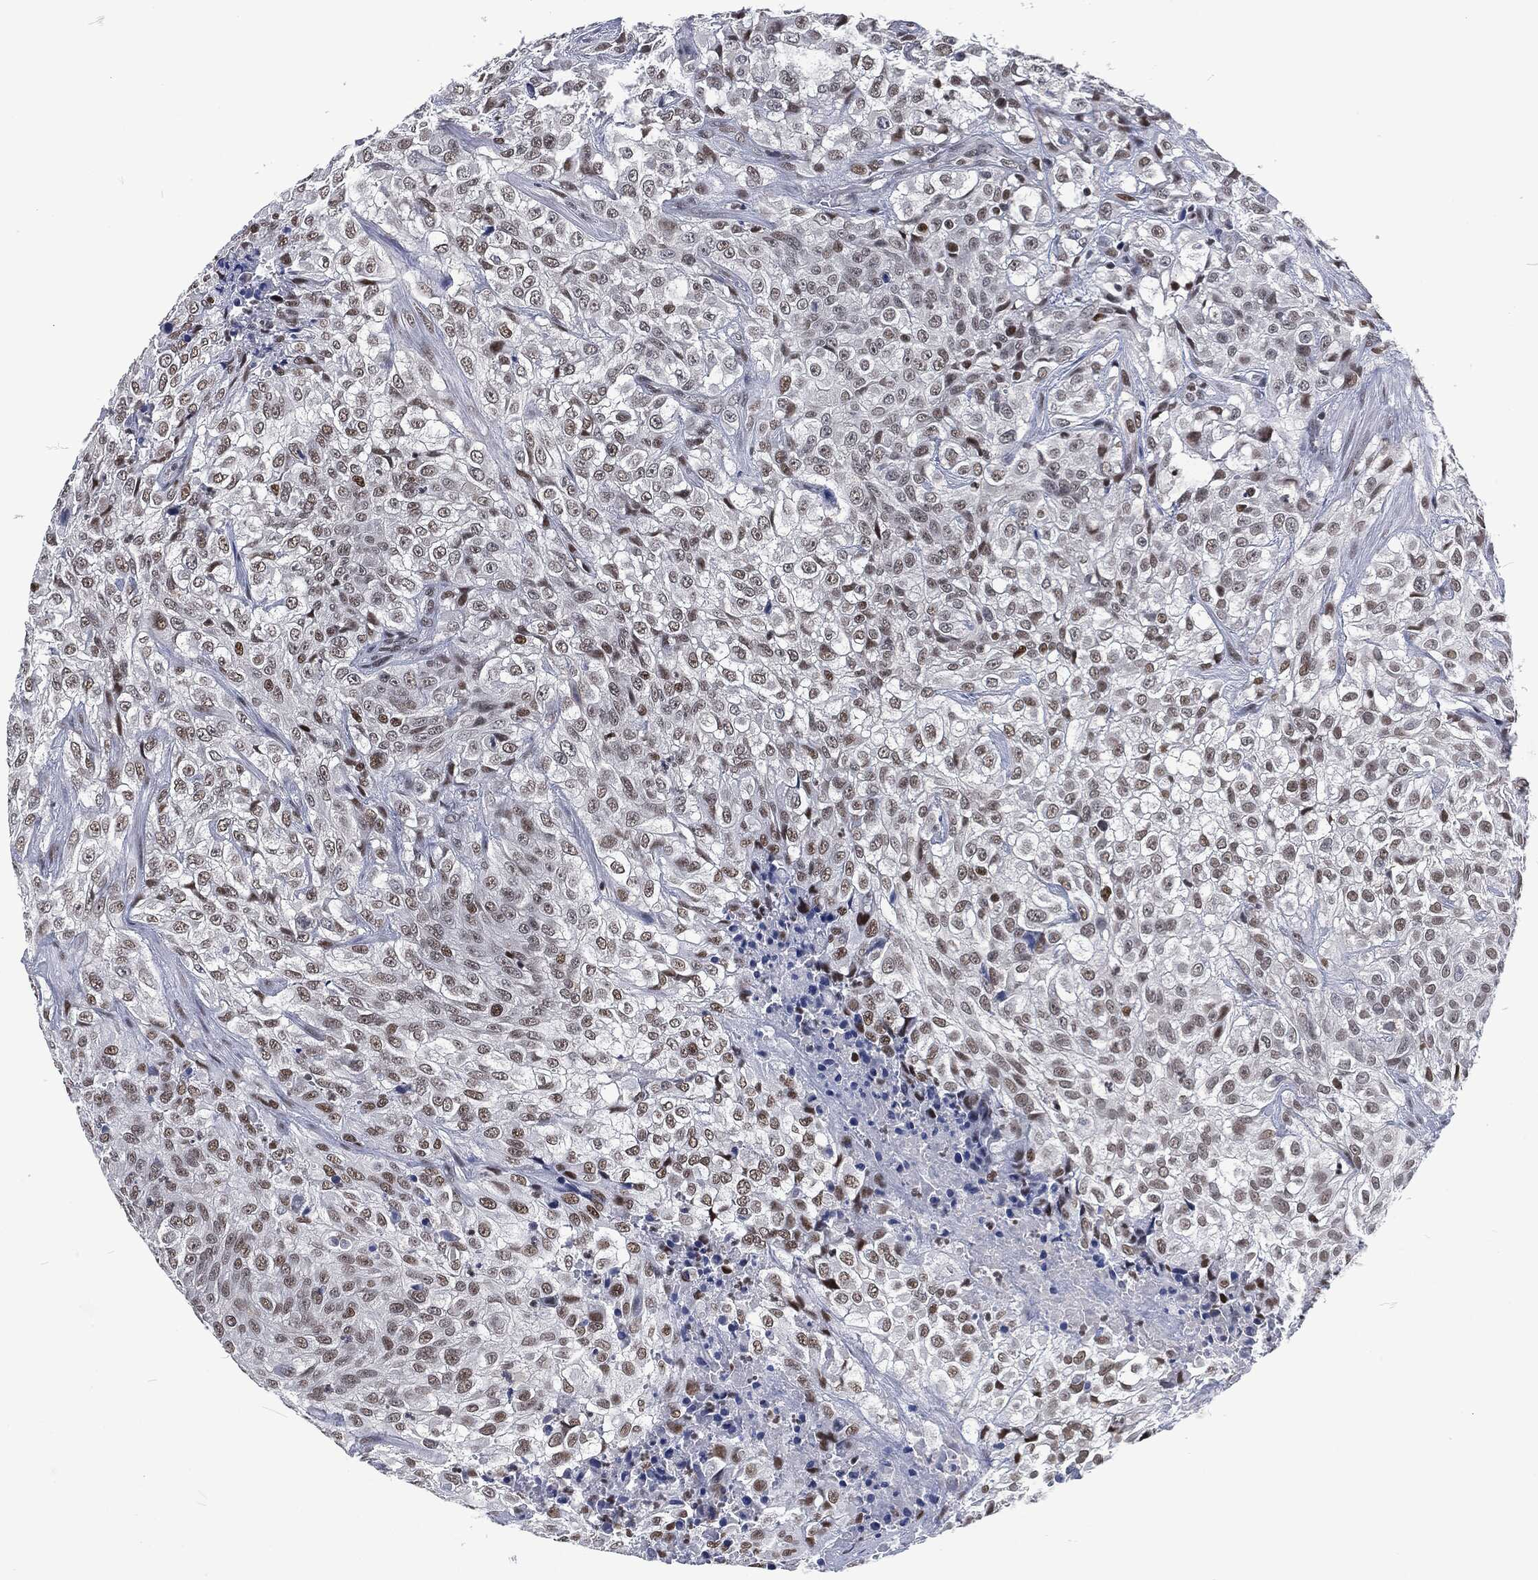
{"staining": {"intensity": "weak", "quantity": "25%-75%", "location": "nuclear"}, "tissue": "urothelial cancer", "cell_type": "Tumor cells", "image_type": "cancer", "snomed": [{"axis": "morphology", "description": "Urothelial carcinoma, High grade"}, {"axis": "topography", "description": "Urinary bladder"}], "caption": "High-grade urothelial carcinoma tissue reveals weak nuclear staining in about 25%-75% of tumor cells (Stains: DAB (3,3'-diaminobenzidine) in brown, nuclei in blue, Microscopy: brightfield microscopy at high magnification).", "gene": "DCPS", "patient": {"sex": "male", "age": 56}}